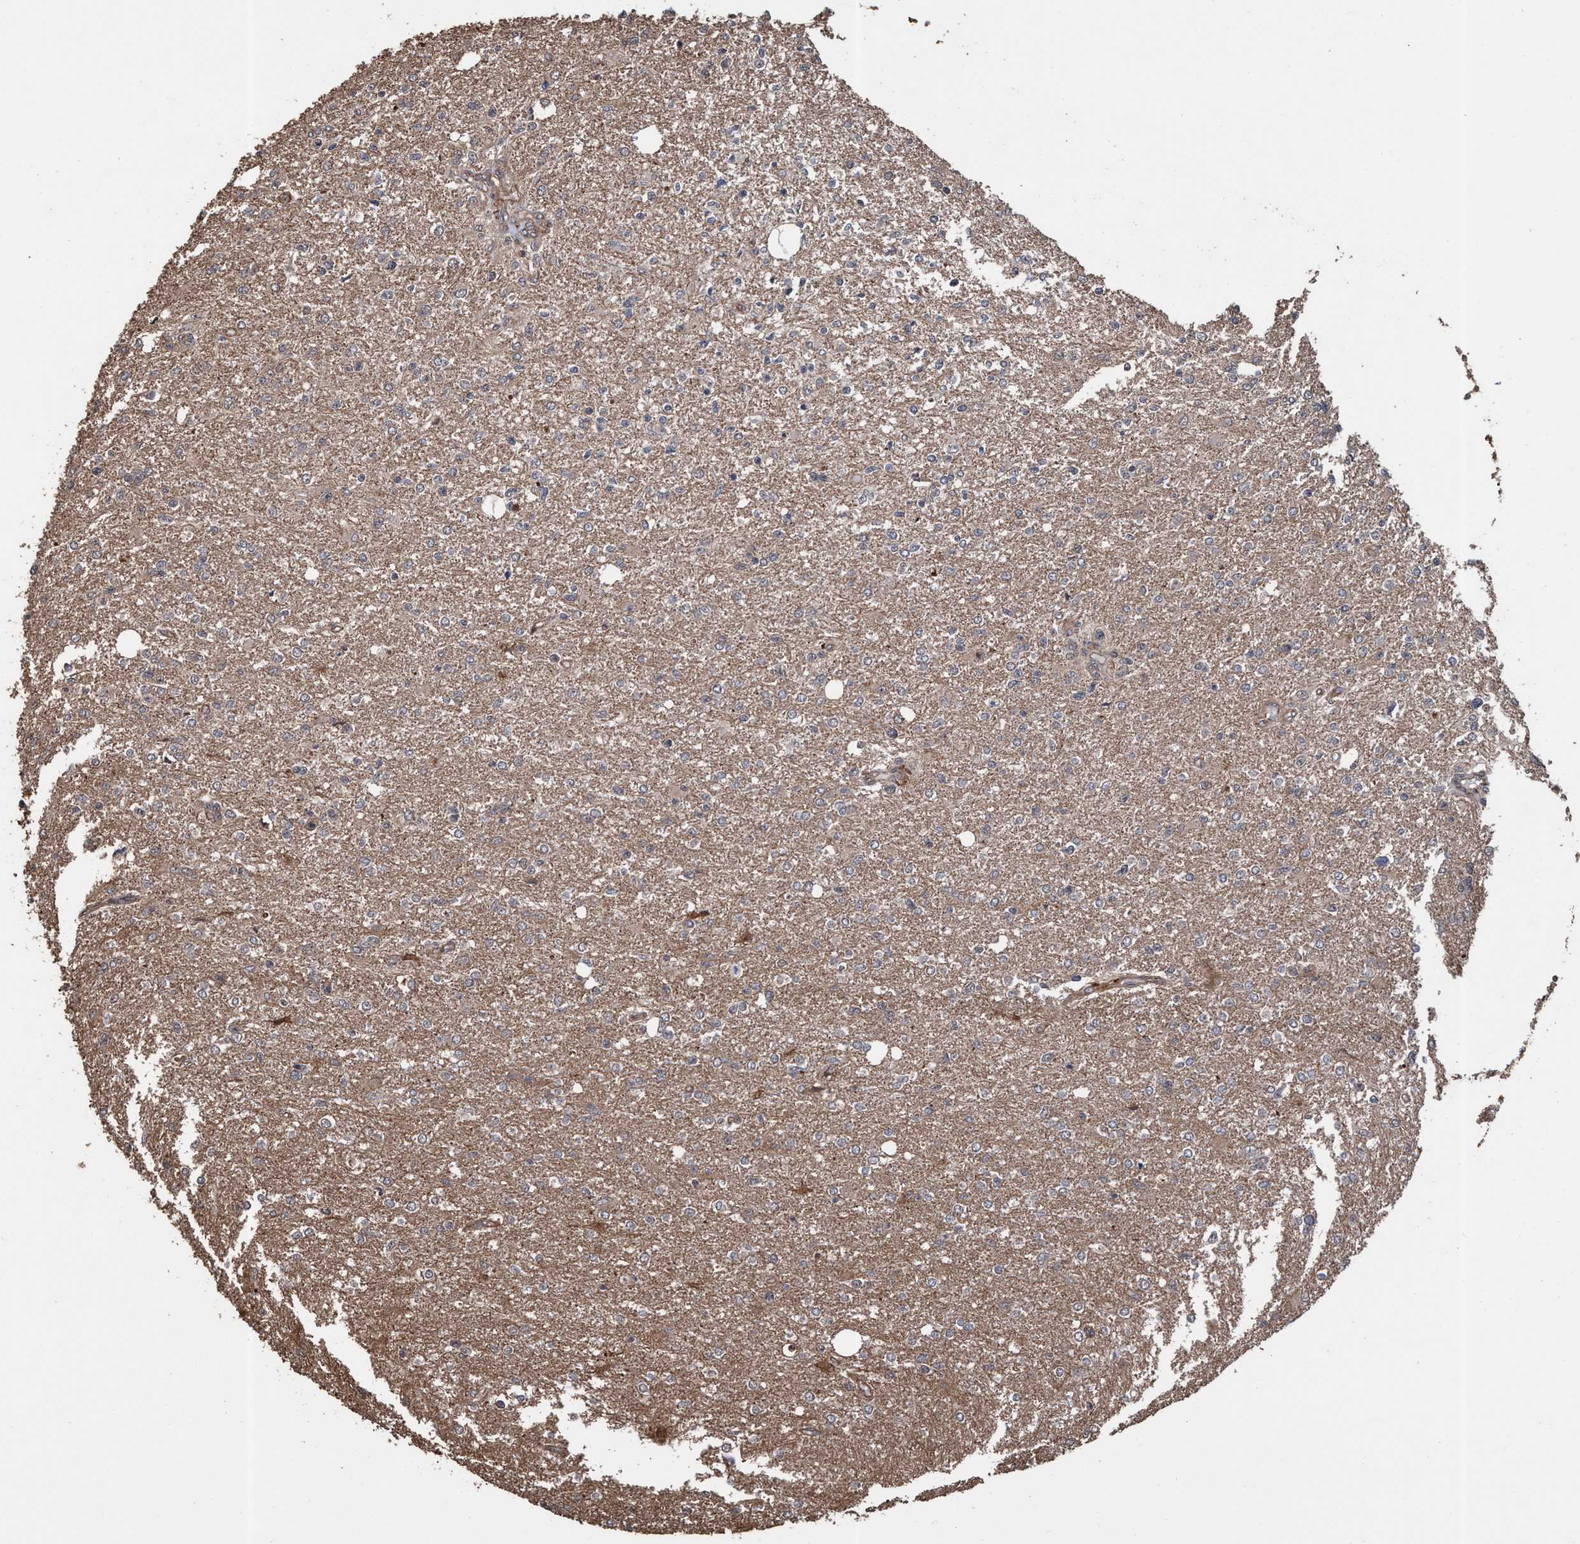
{"staining": {"intensity": "negative", "quantity": "none", "location": "none"}, "tissue": "glioma", "cell_type": "Tumor cells", "image_type": "cancer", "snomed": [{"axis": "morphology", "description": "Glioma, malignant, High grade"}, {"axis": "topography", "description": "Cerebral cortex"}], "caption": "Glioma was stained to show a protein in brown. There is no significant staining in tumor cells.", "gene": "TRPC7", "patient": {"sex": "male", "age": 76}}